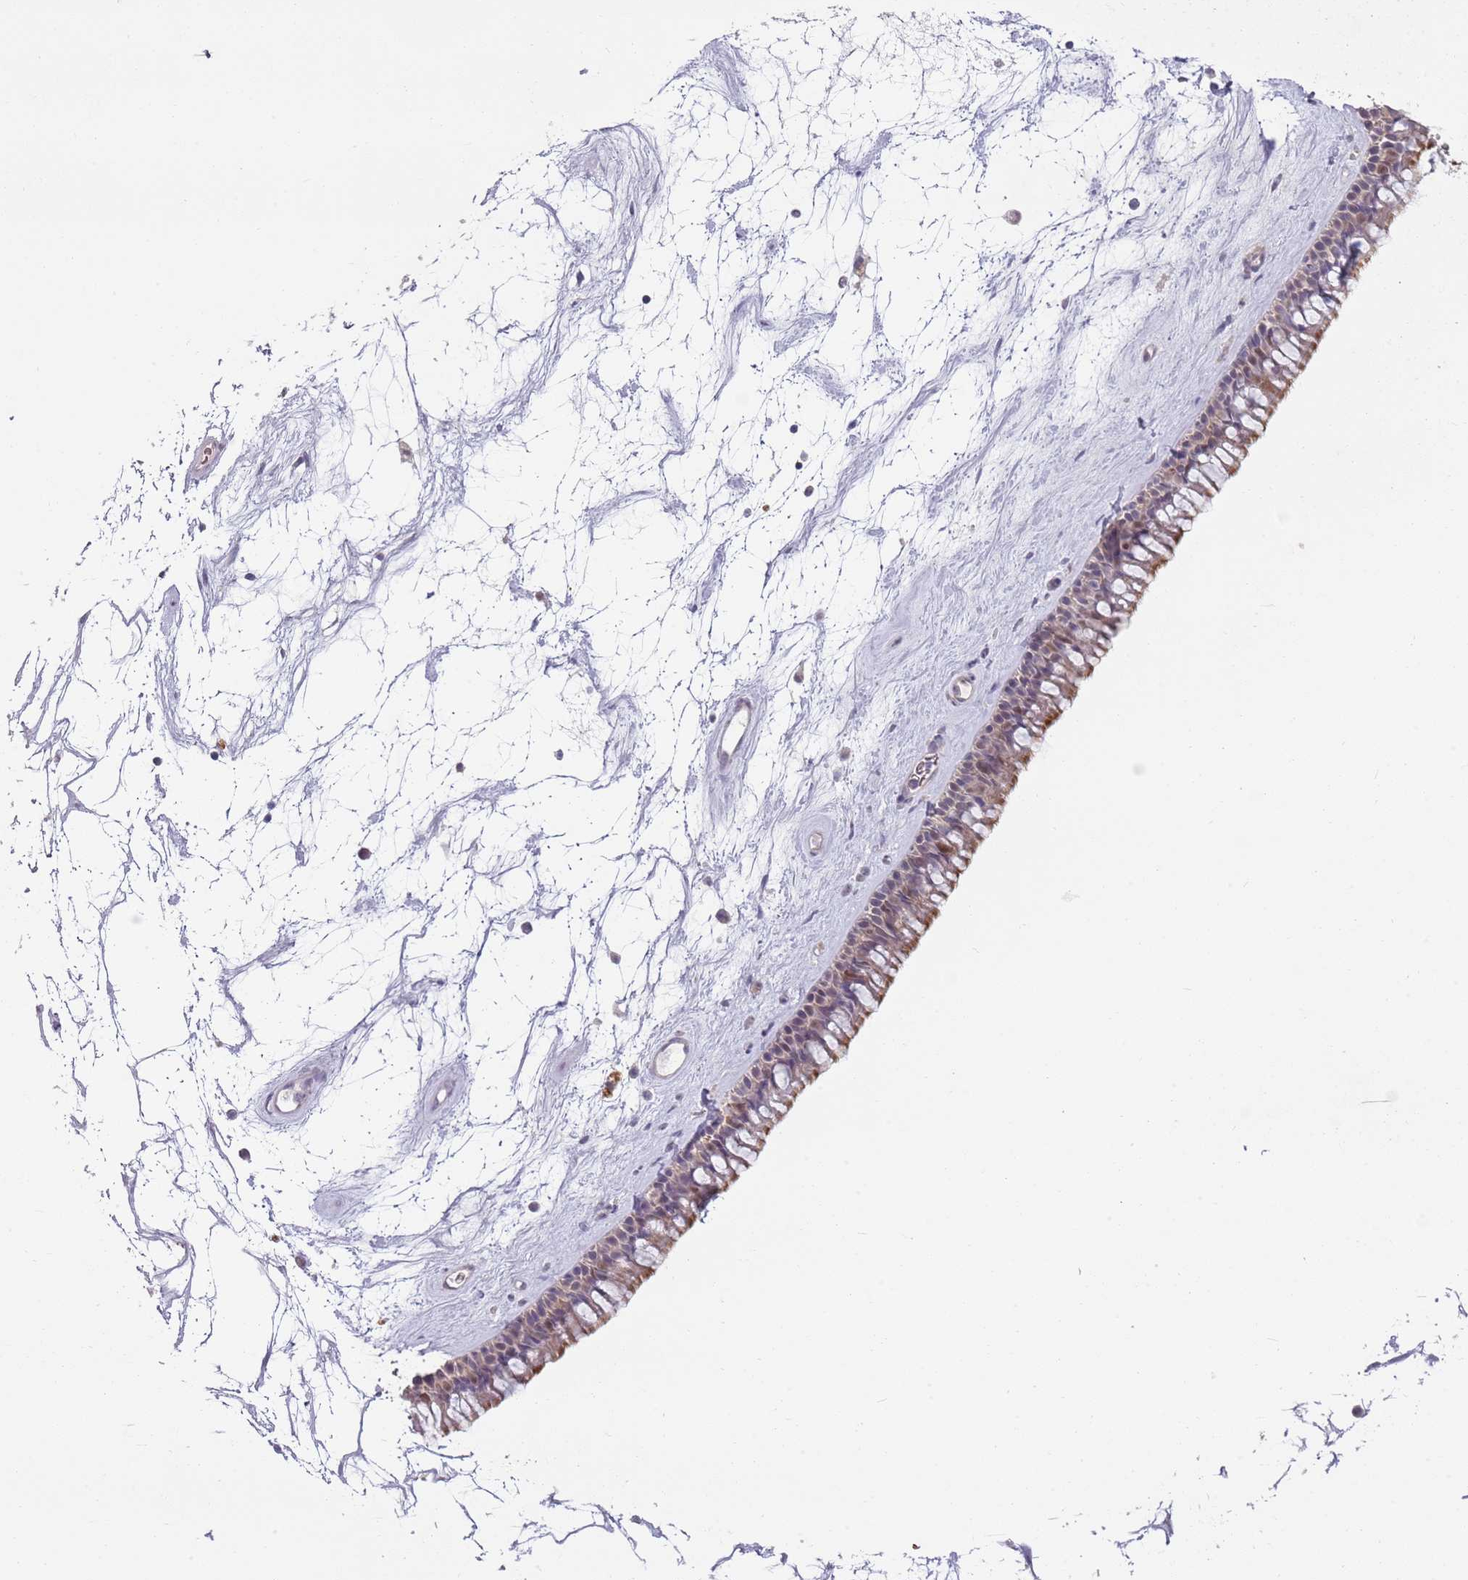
{"staining": {"intensity": "moderate", "quantity": "<25%", "location": "cytoplasmic/membranous"}, "tissue": "nasopharynx", "cell_type": "Respiratory epithelial cells", "image_type": "normal", "snomed": [{"axis": "morphology", "description": "Normal tissue, NOS"}, {"axis": "topography", "description": "Nasopharynx"}], "caption": "Respiratory epithelial cells exhibit low levels of moderate cytoplasmic/membranous positivity in approximately <25% of cells in normal nasopharynx. Using DAB (brown) and hematoxylin (blue) stains, captured at high magnification using brightfield microscopy.", "gene": "TEKT4", "patient": {"sex": "male", "age": 64}}